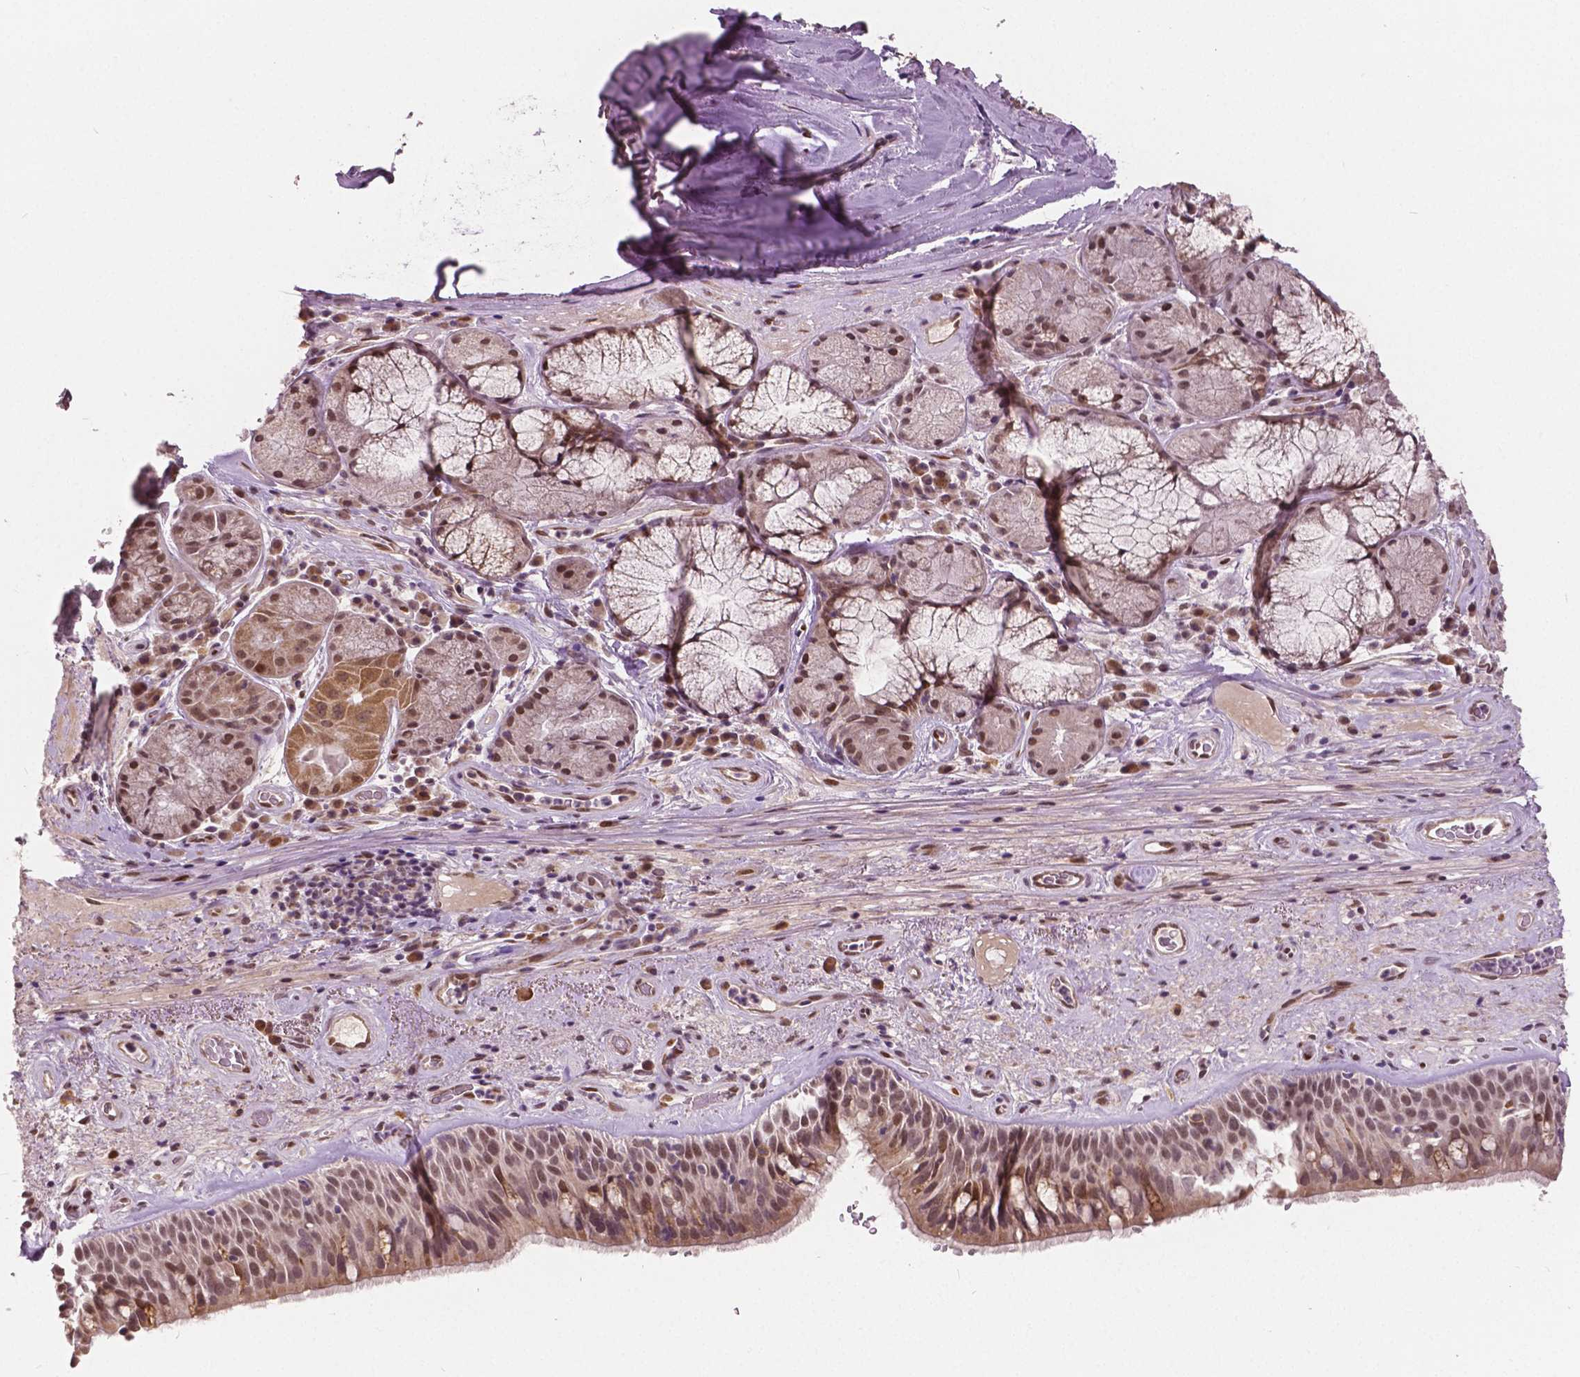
{"staining": {"intensity": "weak", "quantity": "25%-75%", "location": "nuclear"}, "tissue": "bronchus", "cell_type": "Respiratory epithelial cells", "image_type": "normal", "snomed": [{"axis": "morphology", "description": "Normal tissue, NOS"}, {"axis": "topography", "description": "Bronchus"}], "caption": "Respiratory epithelial cells exhibit low levels of weak nuclear positivity in about 25%-75% of cells in unremarkable bronchus. Immunohistochemistry stains the protein of interest in brown and the nuclei are stained blue.", "gene": "HMBOX1", "patient": {"sex": "male", "age": 48}}